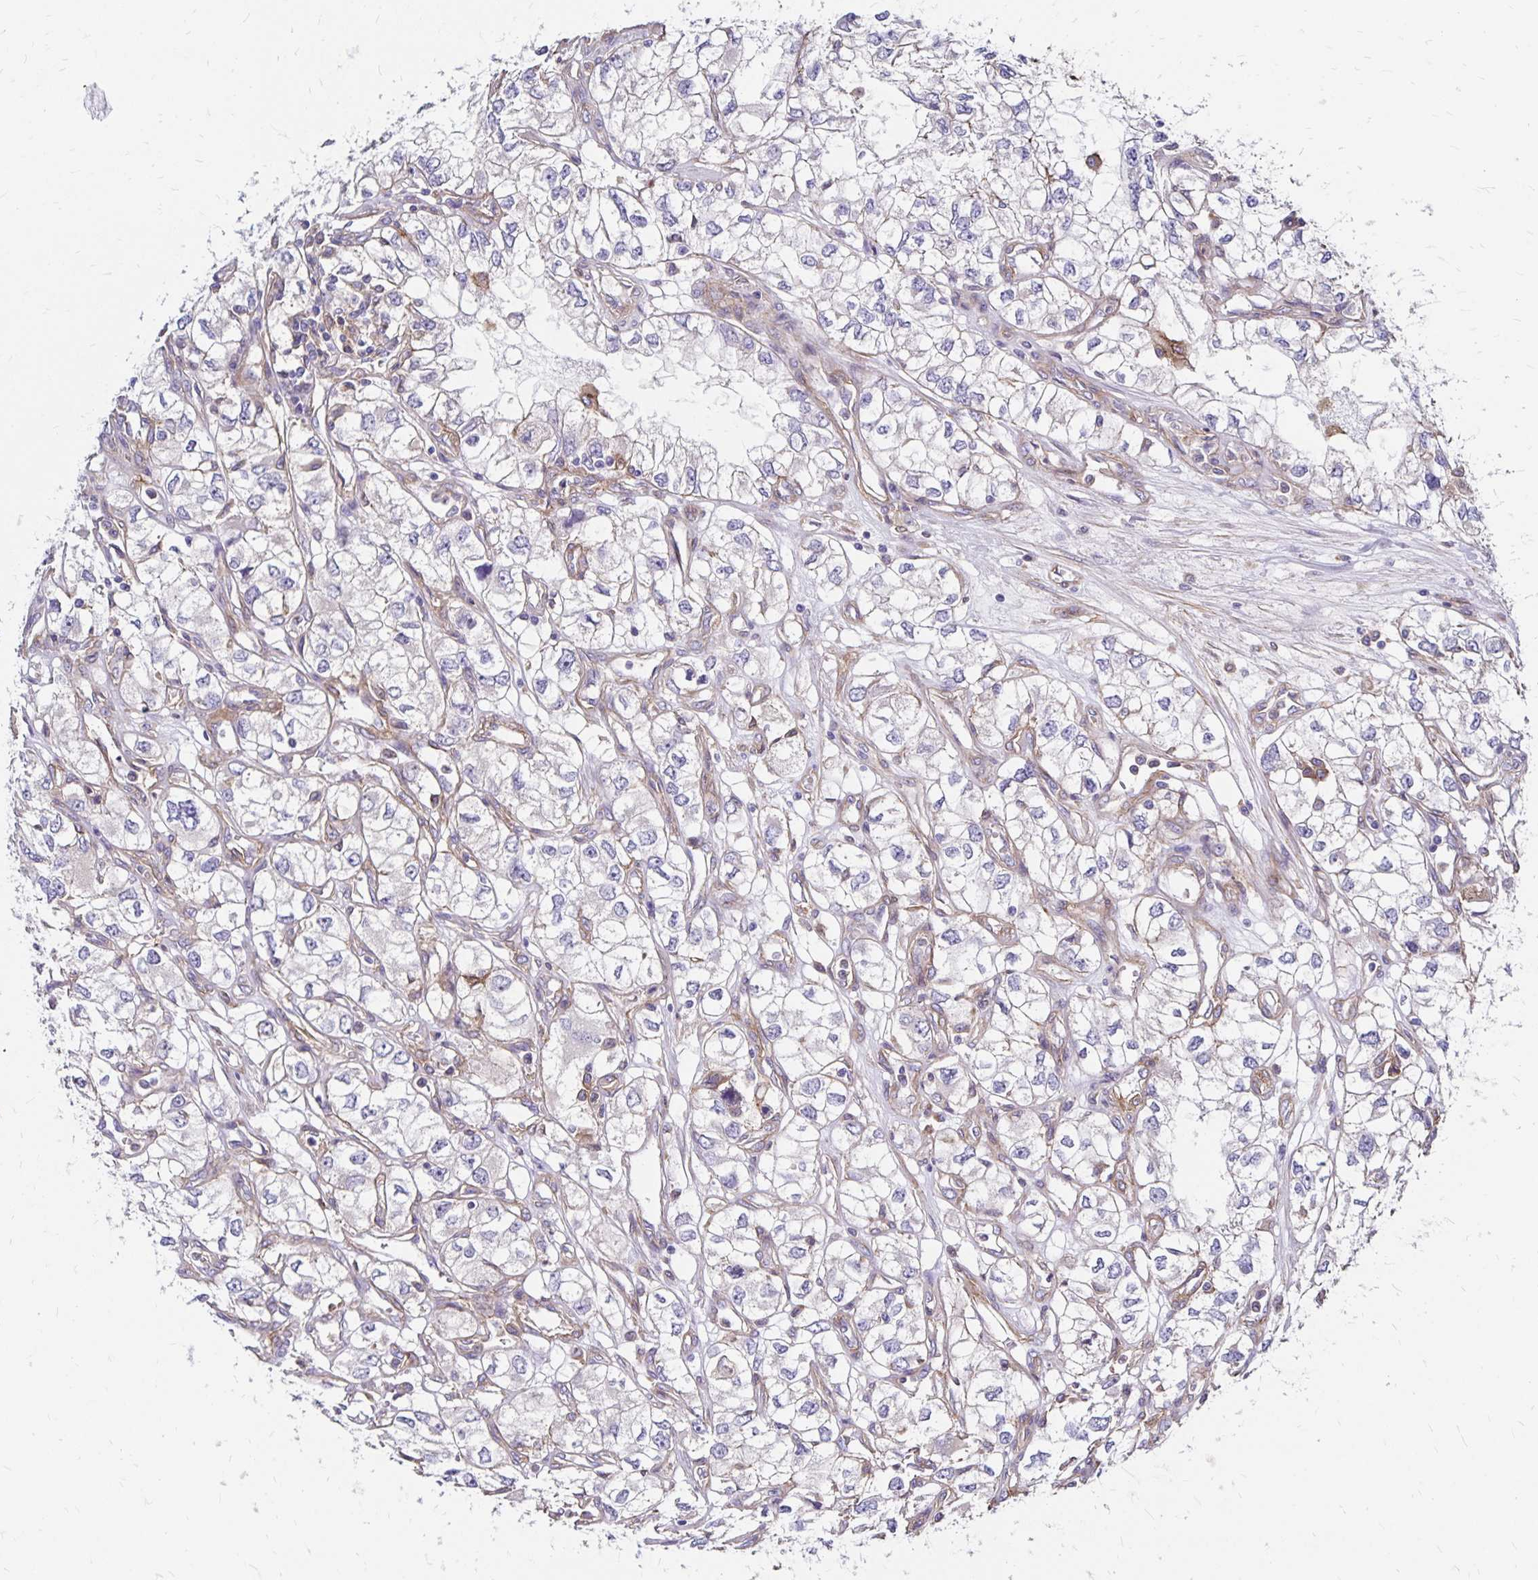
{"staining": {"intensity": "negative", "quantity": "none", "location": "none"}, "tissue": "renal cancer", "cell_type": "Tumor cells", "image_type": "cancer", "snomed": [{"axis": "morphology", "description": "Adenocarcinoma, NOS"}, {"axis": "topography", "description": "Kidney"}], "caption": "The IHC micrograph has no significant positivity in tumor cells of renal cancer tissue.", "gene": "TNS3", "patient": {"sex": "female", "age": 59}}